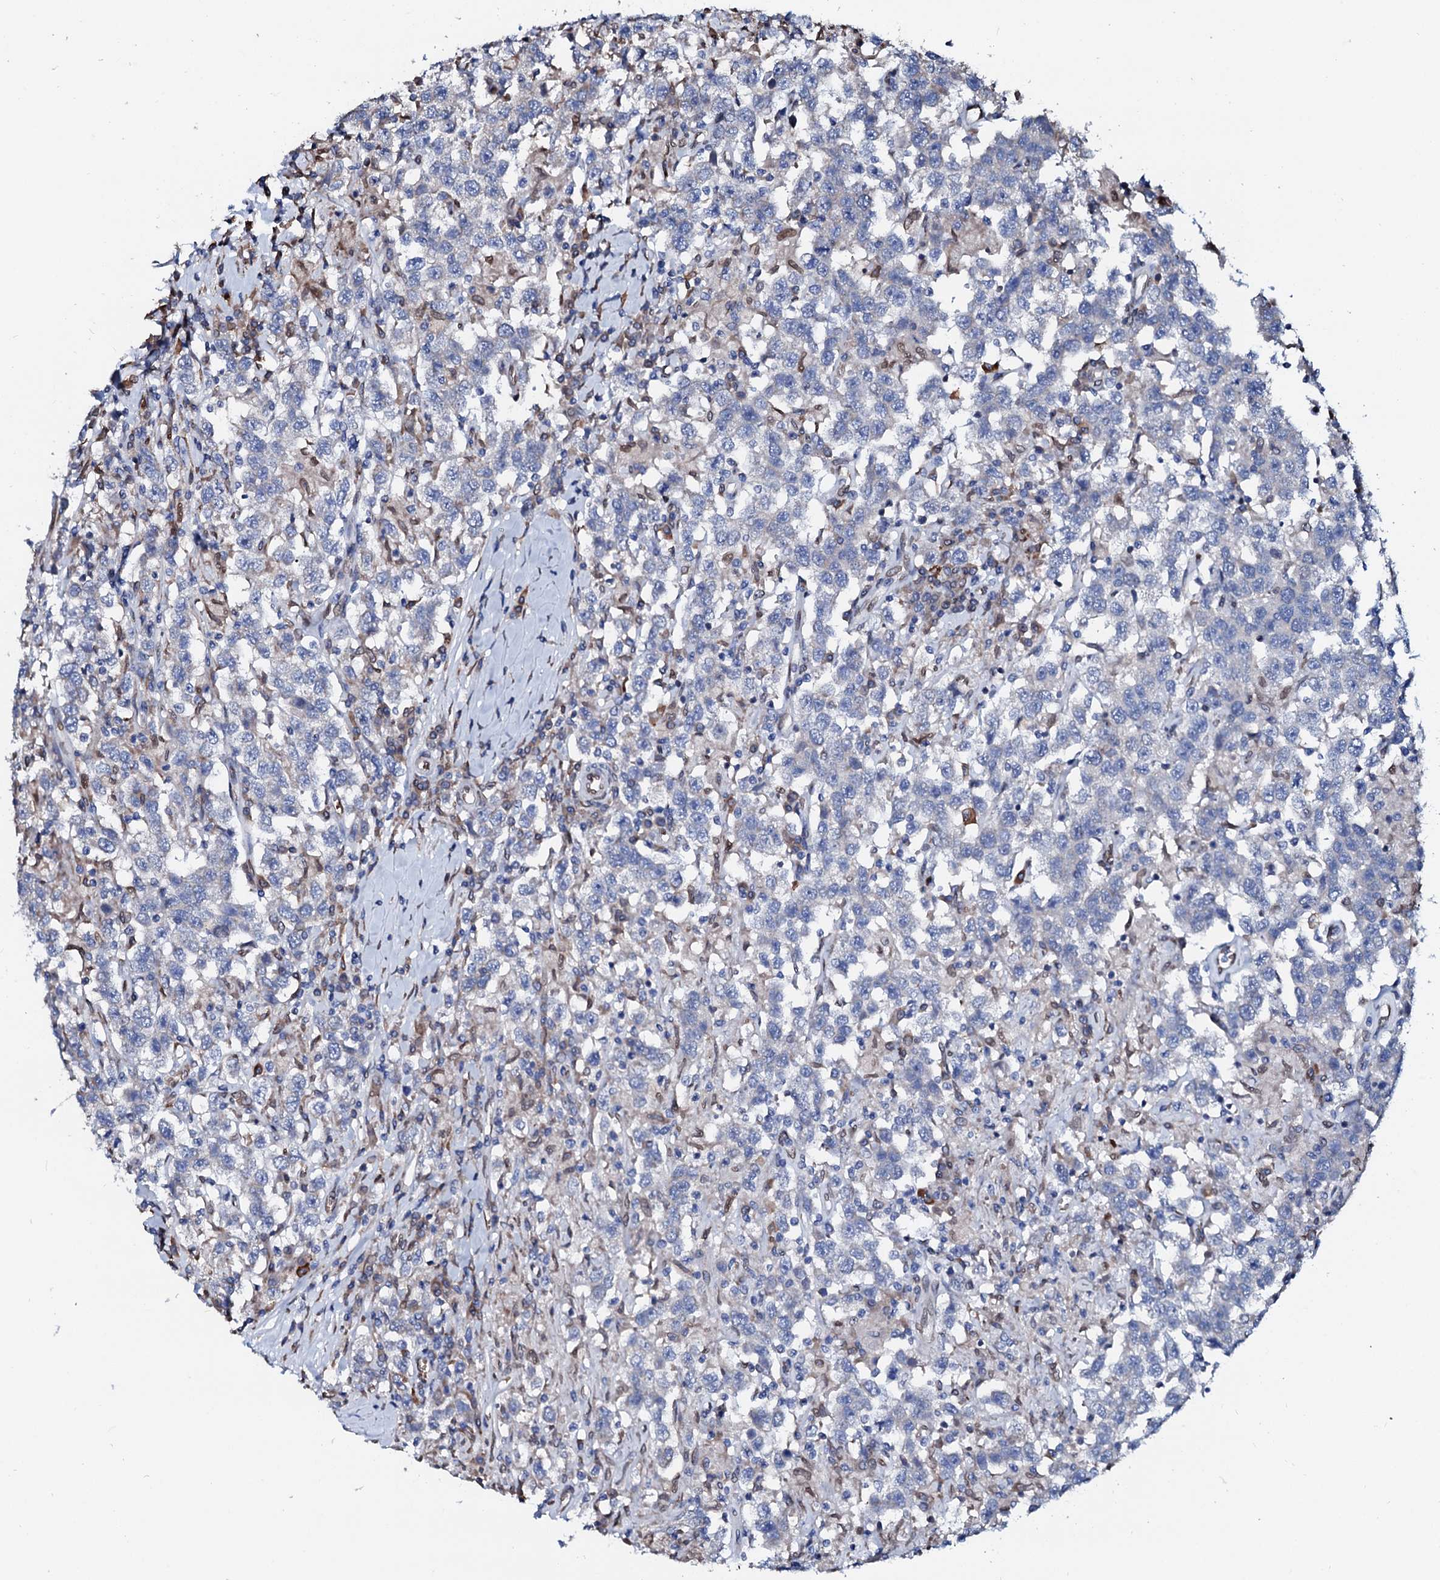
{"staining": {"intensity": "negative", "quantity": "none", "location": "none"}, "tissue": "testis cancer", "cell_type": "Tumor cells", "image_type": "cancer", "snomed": [{"axis": "morphology", "description": "Seminoma, NOS"}, {"axis": "topography", "description": "Testis"}], "caption": "Testis cancer was stained to show a protein in brown. There is no significant staining in tumor cells. (DAB immunohistochemistry (IHC) with hematoxylin counter stain).", "gene": "NRP2", "patient": {"sex": "male", "age": 41}}